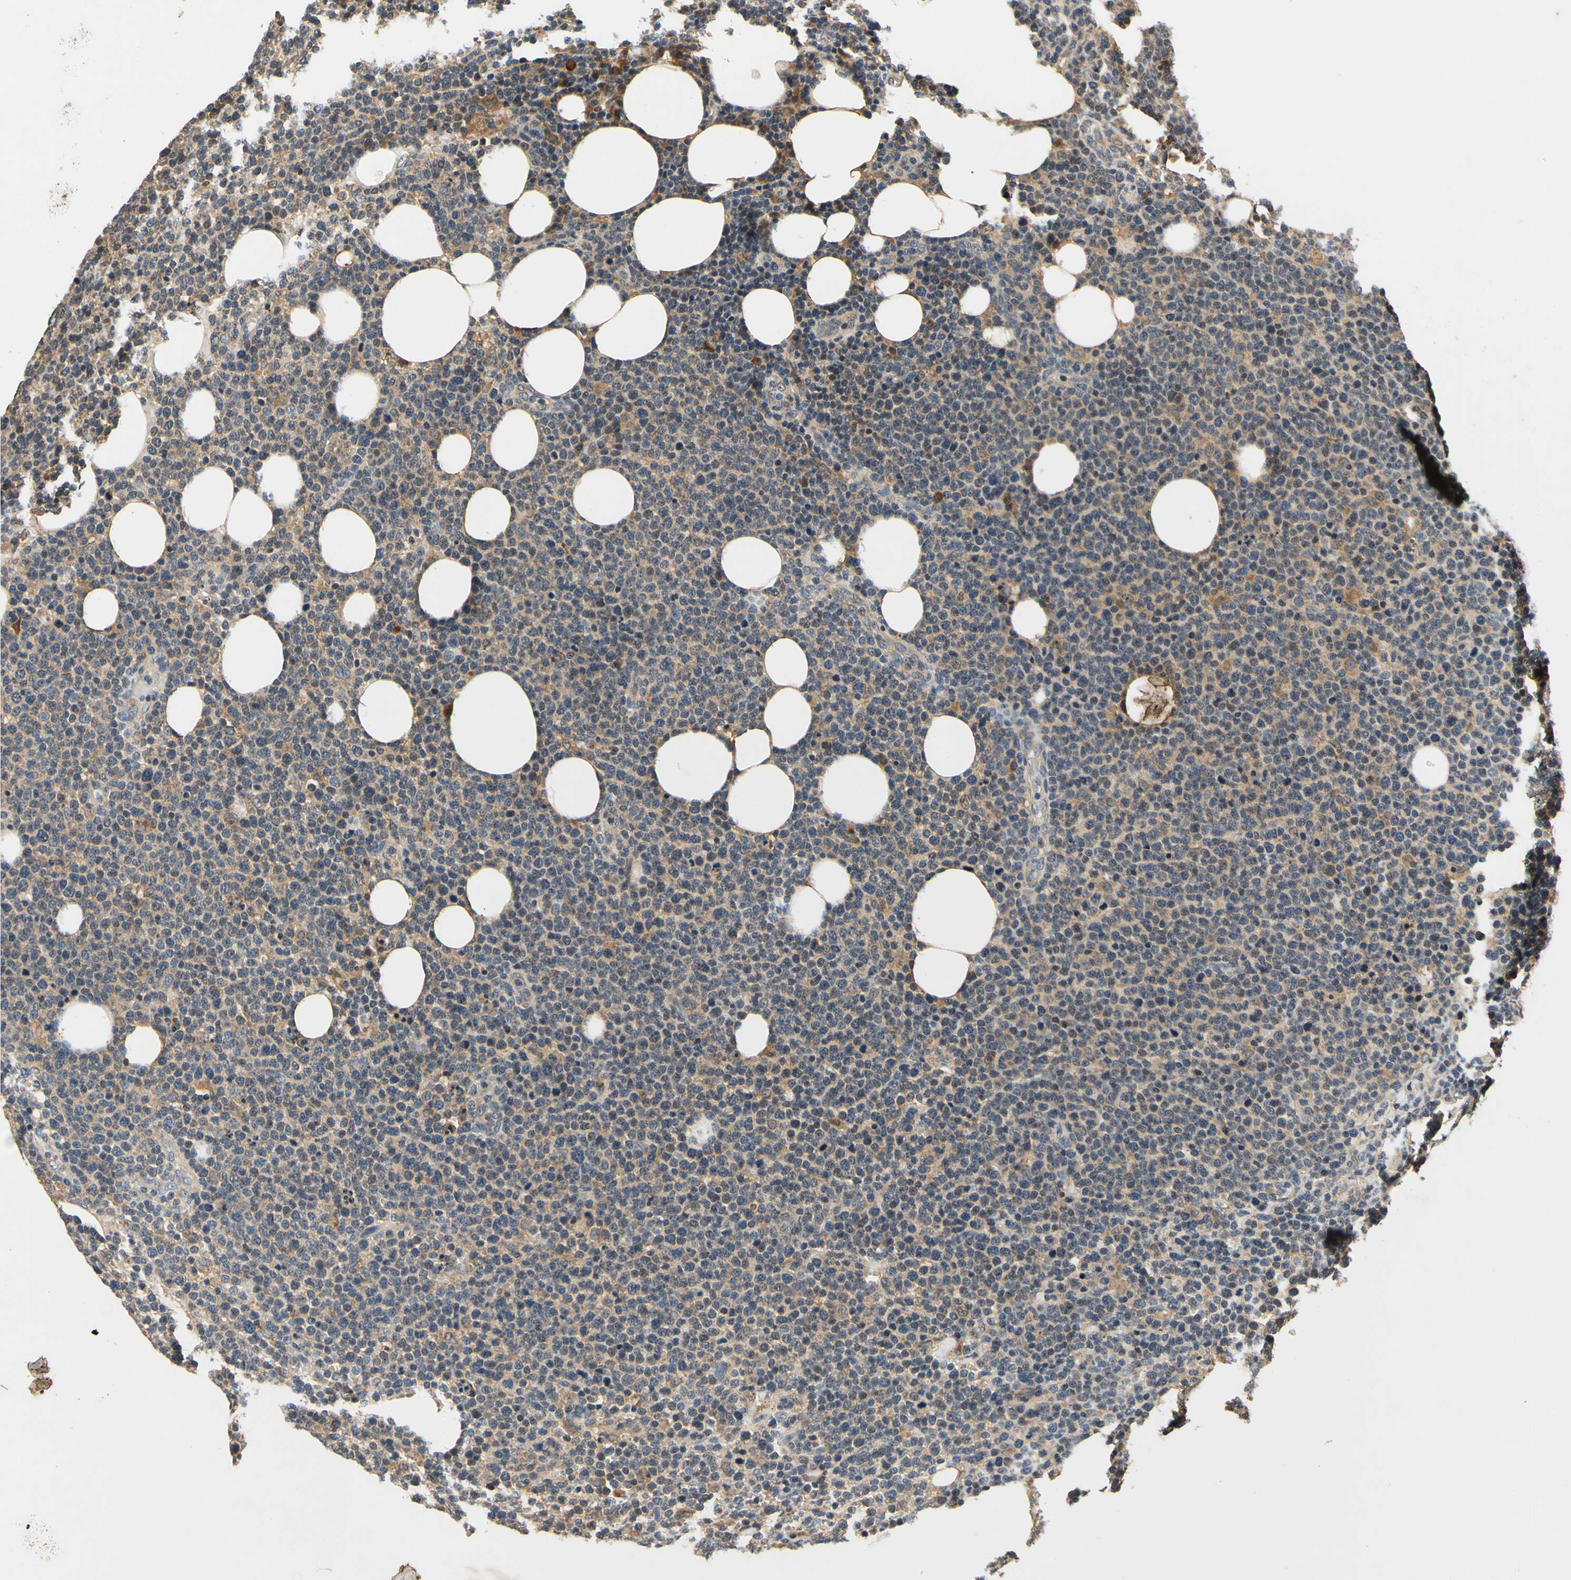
{"staining": {"intensity": "weak", "quantity": "25%-75%", "location": "cytoplasmic/membranous"}, "tissue": "lymphoma", "cell_type": "Tumor cells", "image_type": "cancer", "snomed": [{"axis": "morphology", "description": "Malignant lymphoma, non-Hodgkin's type, High grade"}, {"axis": "topography", "description": "Lymph node"}], "caption": "Immunohistochemistry (DAB (3,3'-diaminobenzidine)) staining of human lymphoma reveals weak cytoplasmic/membranous protein expression in about 25%-75% of tumor cells.", "gene": "PLA2G4A", "patient": {"sex": "male", "age": 61}}